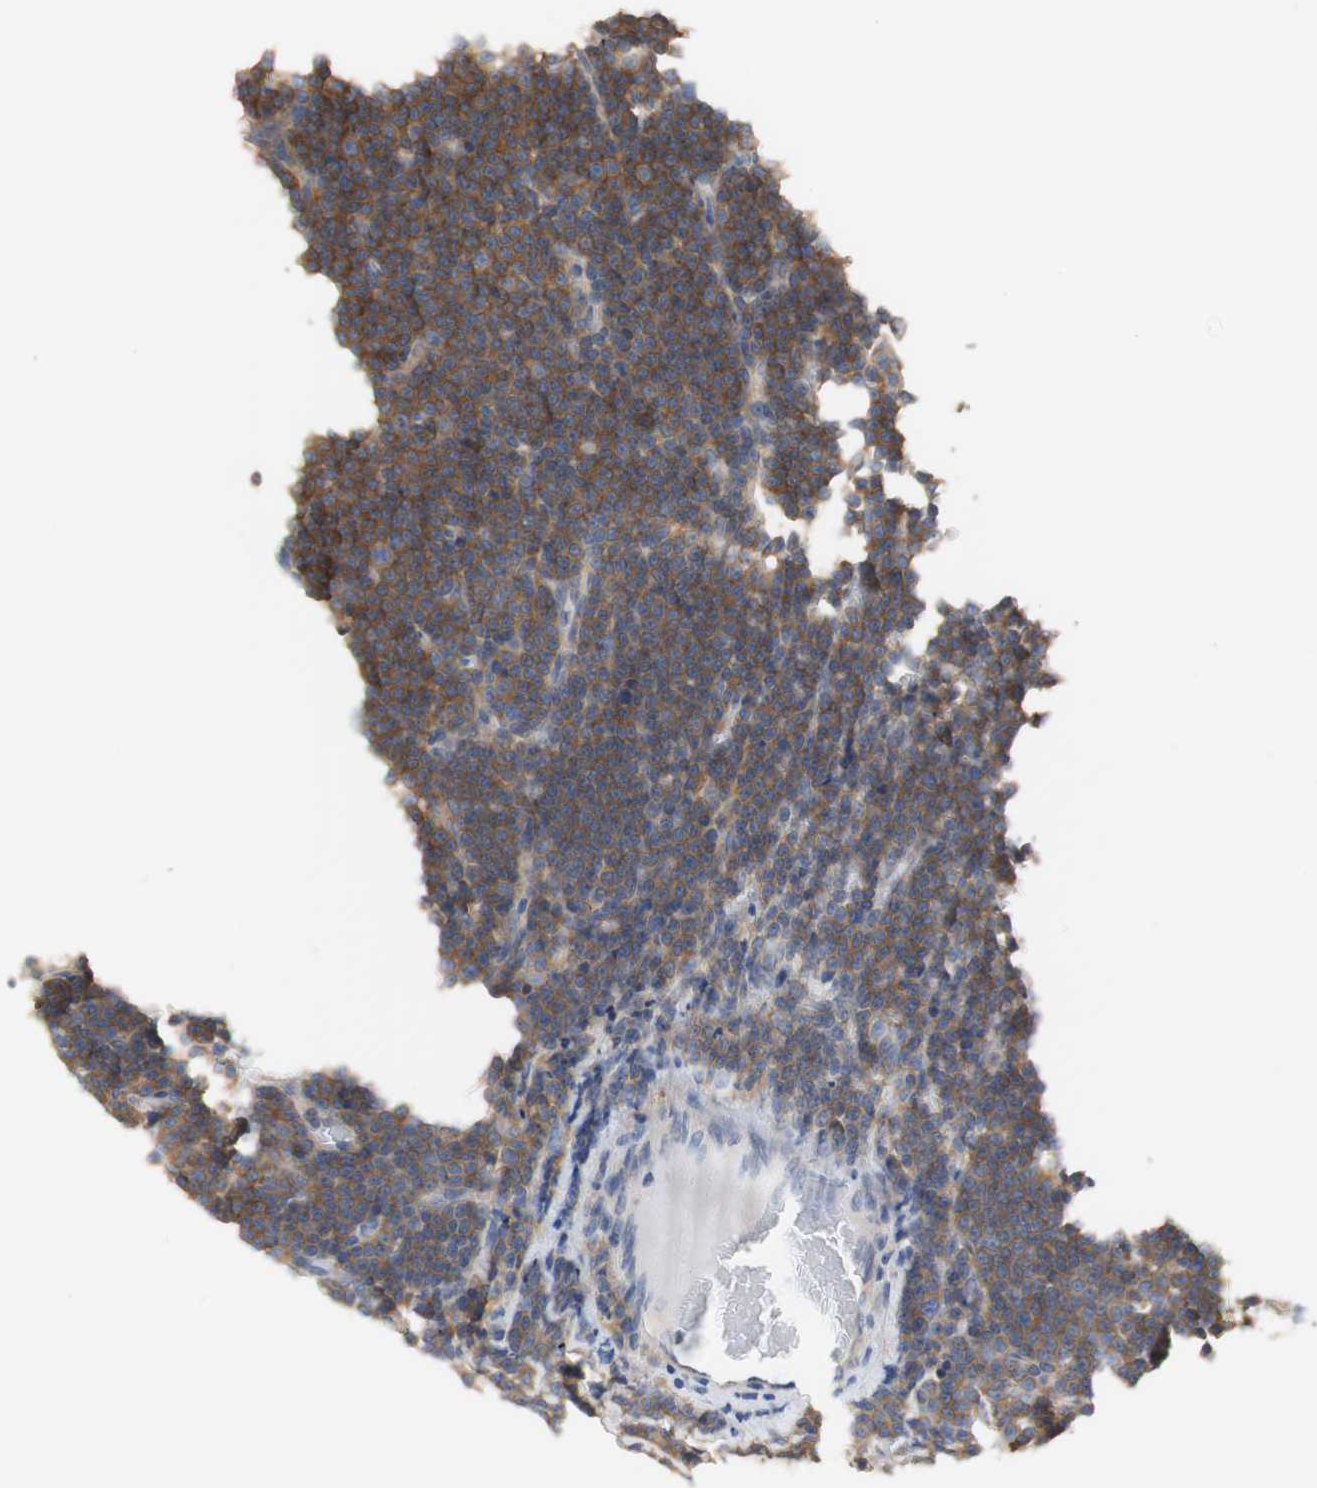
{"staining": {"intensity": "negative", "quantity": "none", "location": "none"}, "tissue": "lymphoma", "cell_type": "Tumor cells", "image_type": "cancer", "snomed": [{"axis": "morphology", "description": "Malignant lymphoma, non-Hodgkin's type, Low grade"}, {"axis": "topography", "description": "Lymph node"}], "caption": "A high-resolution micrograph shows IHC staining of malignant lymphoma, non-Hodgkin's type (low-grade), which shows no significant positivity in tumor cells. (DAB (3,3'-diaminobenzidine) immunohistochemistry (IHC) visualized using brightfield microscopy, high magnification).", "gene": "ATP2B1", "patient": {"sex": "female", "age": 67}}